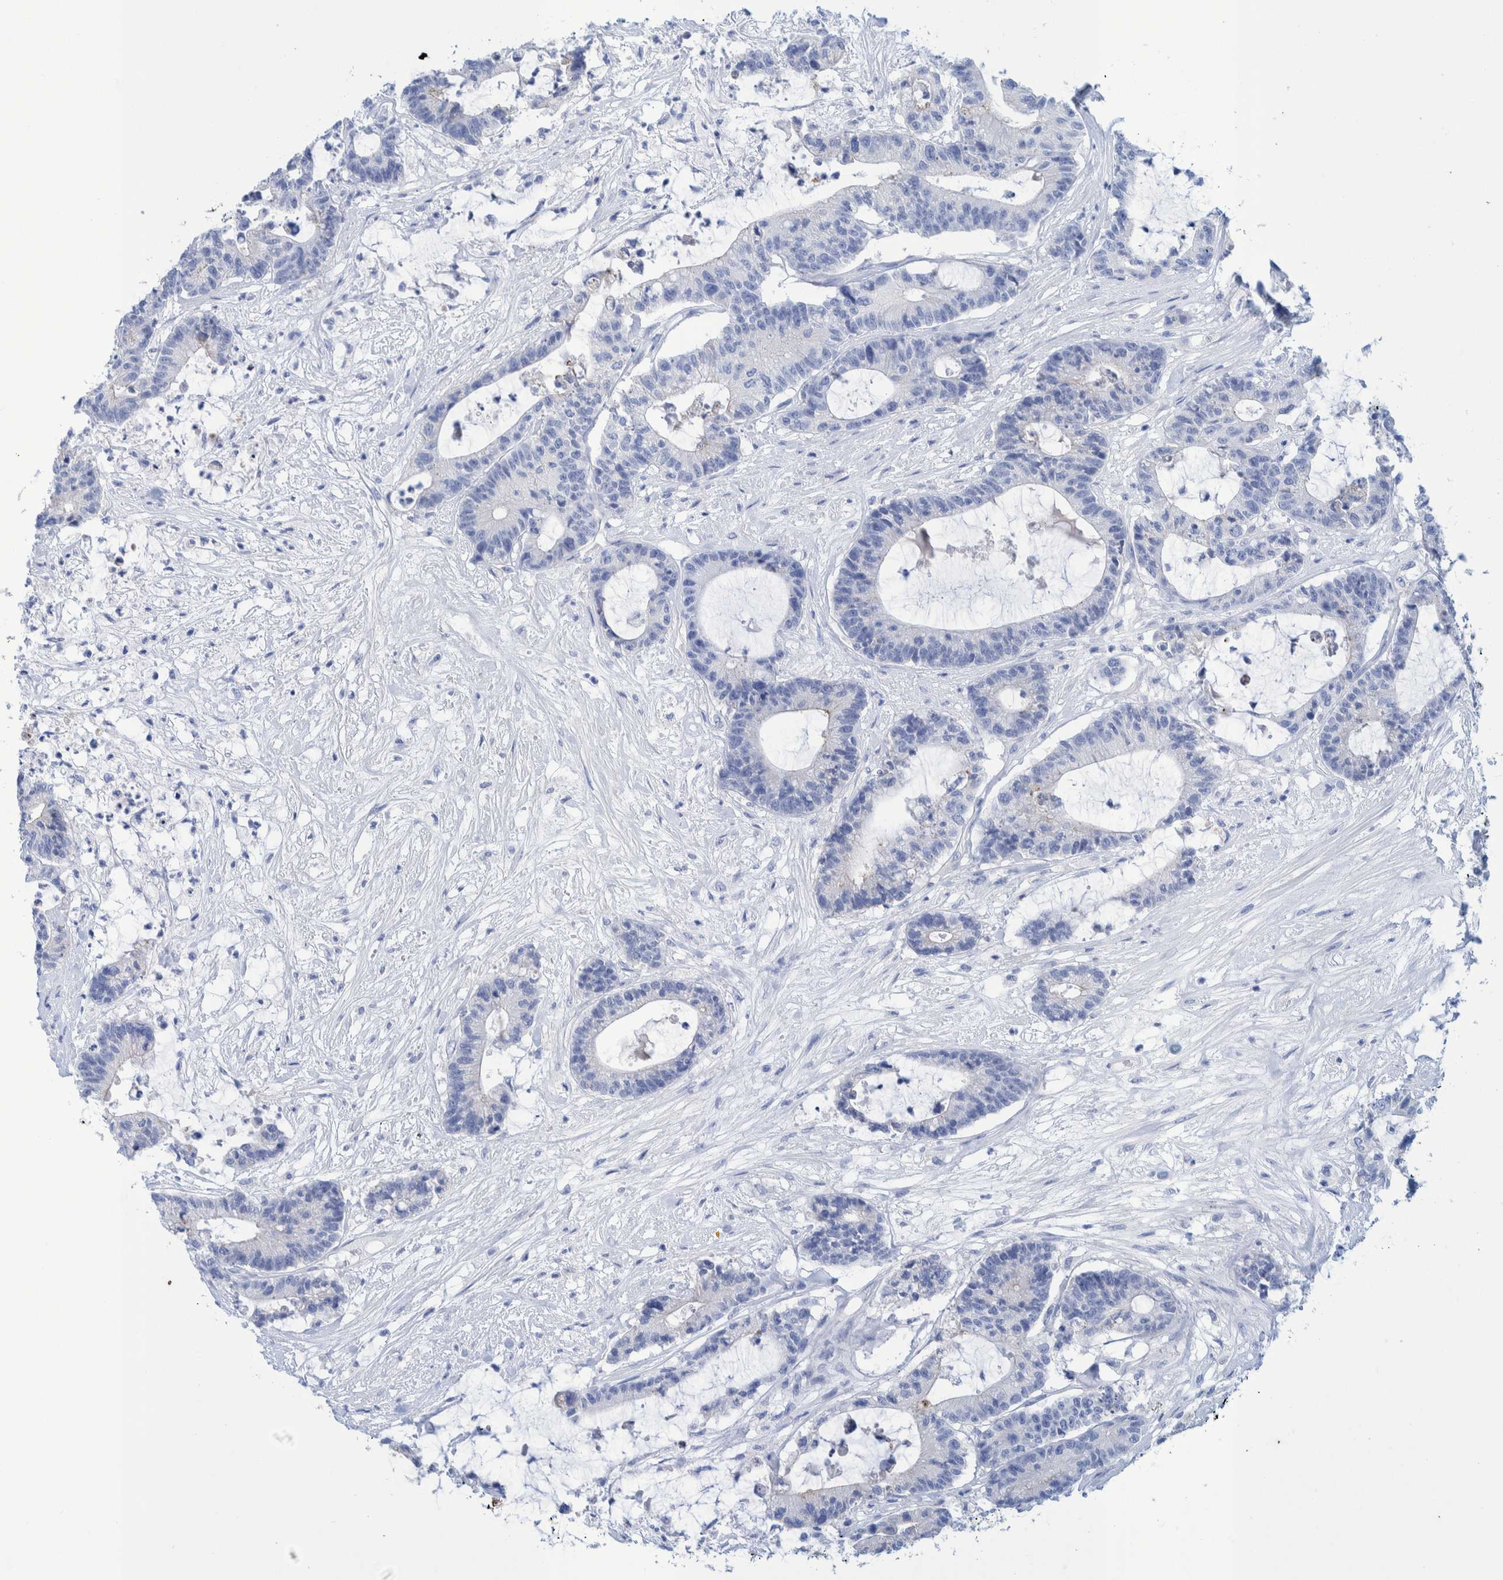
{"staining": {"intensity": "negative", "quantity": "none", "location": "none"}, "tissue": "colorectal cancer", "cell_type": "Tumor cells", "image_type": "cancer", "snomed": [{"axis": "morphology", "description": "Adenocarcinoma, NOS"}, {"axis": "topography", "description": "Colon"}], "caption": "There is no significant positivity in tumor cells of adenocarcinoma (colorectal). The staining is performed using DAB brown chromogen with nuclei counter-stained in using hematoxylin.", "gene": "PERP", "patient": {"sex": "female", "age": 84}}